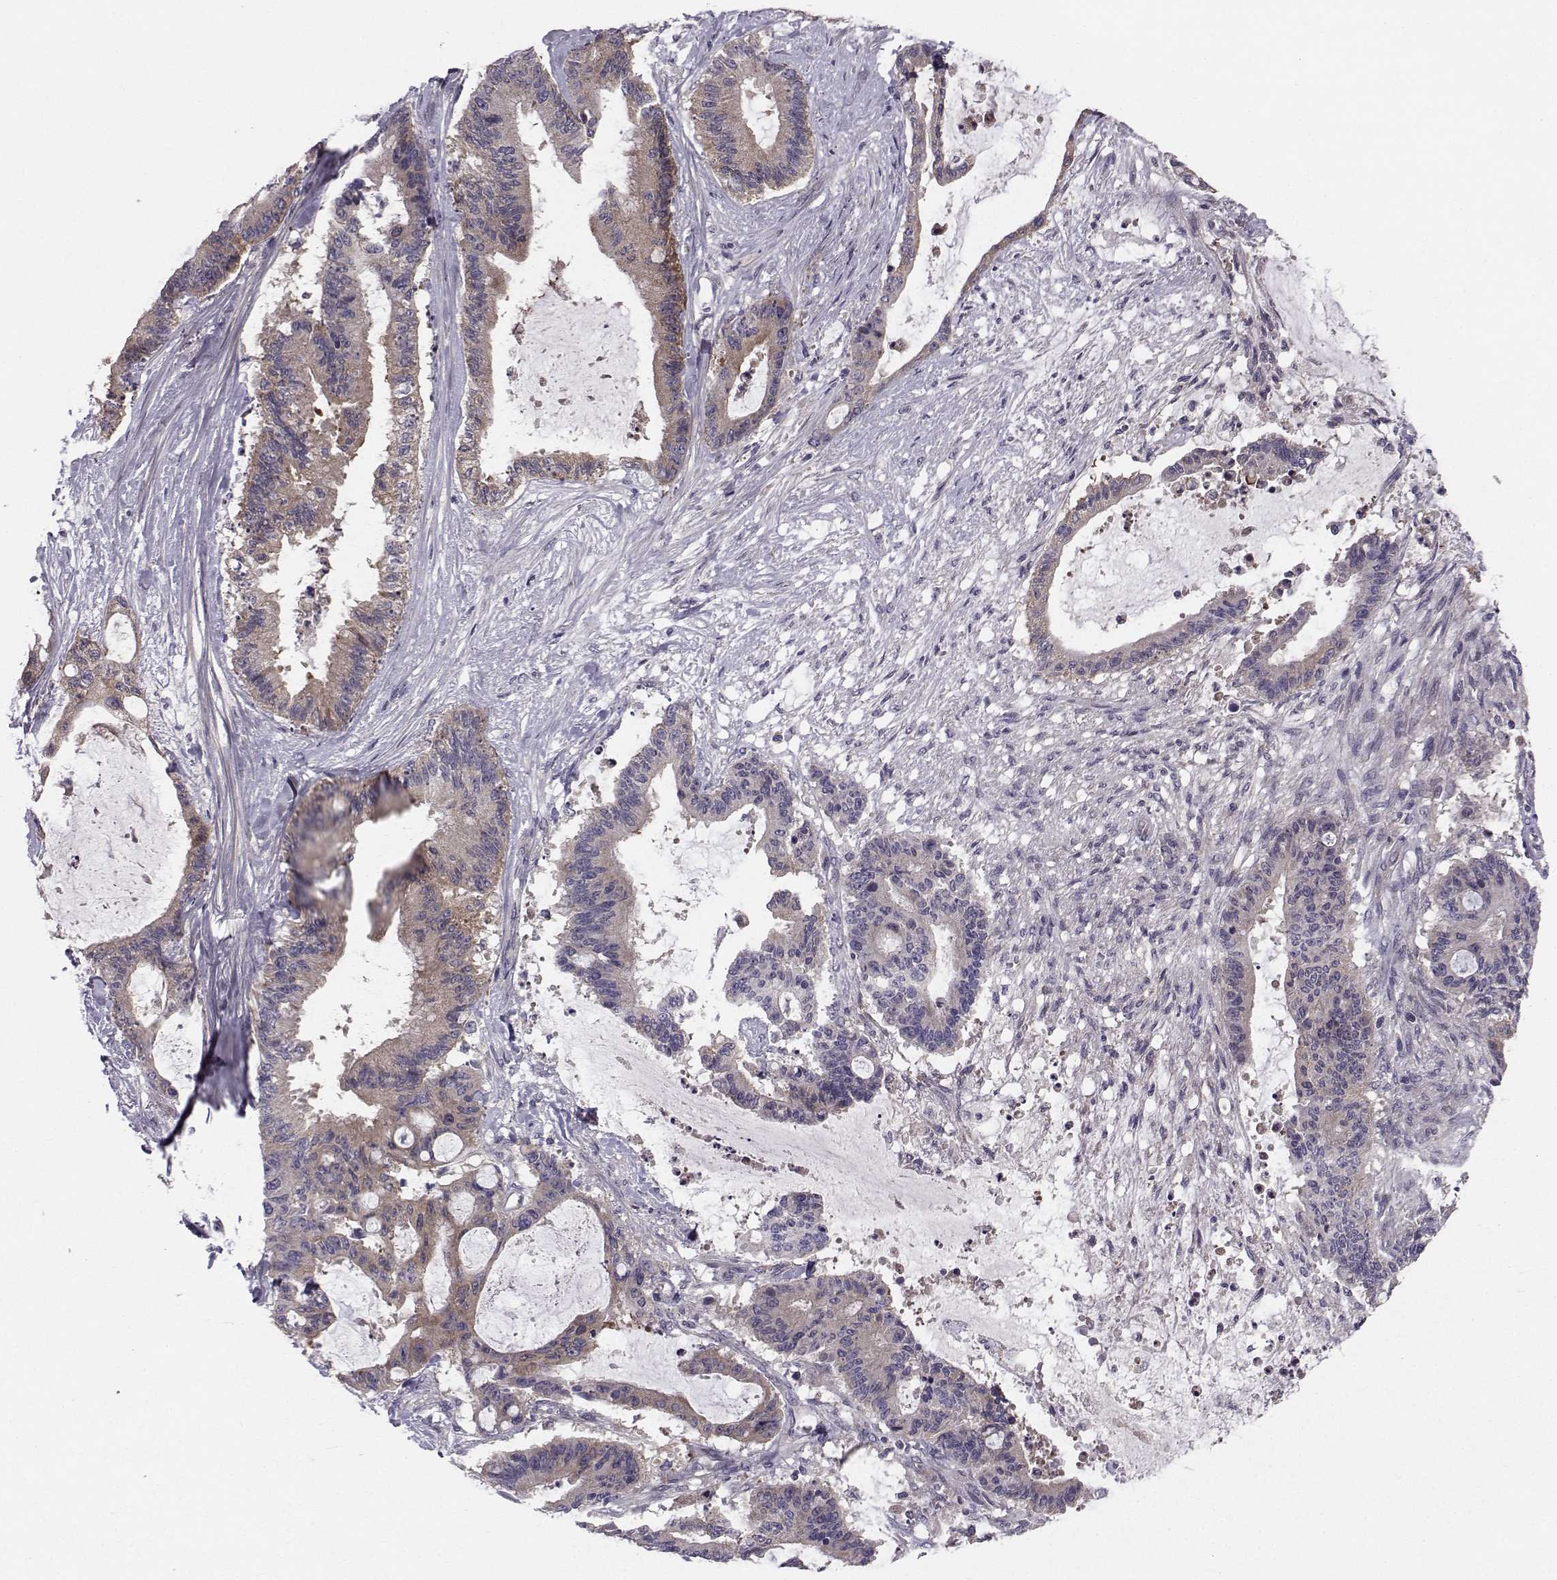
{"staining": {"intensity": "weak", "quantity": "<25%", "location": "cytoplasmic/membranous"}, "tissue": "liver cancer", "cell_type": "Tumor cells", "image_type": "cancer", "snomed": [{"axis": "morphology", "description": "Normal tissue, NOS"}, {"axis": "morphology", "description": "Cholangiocarcinoma"}, {"axis": "topography", "description": "Liver"}, {"axis": "topography", "description": "Peripheral nerve tissue"}], "caption": "This is an IHC image of human liver cancer (cholangiocarcinoma). There is no positivity in tumor cells.", "gene": "PEX5L", "patient": {"sex": "female", "age": 73}}